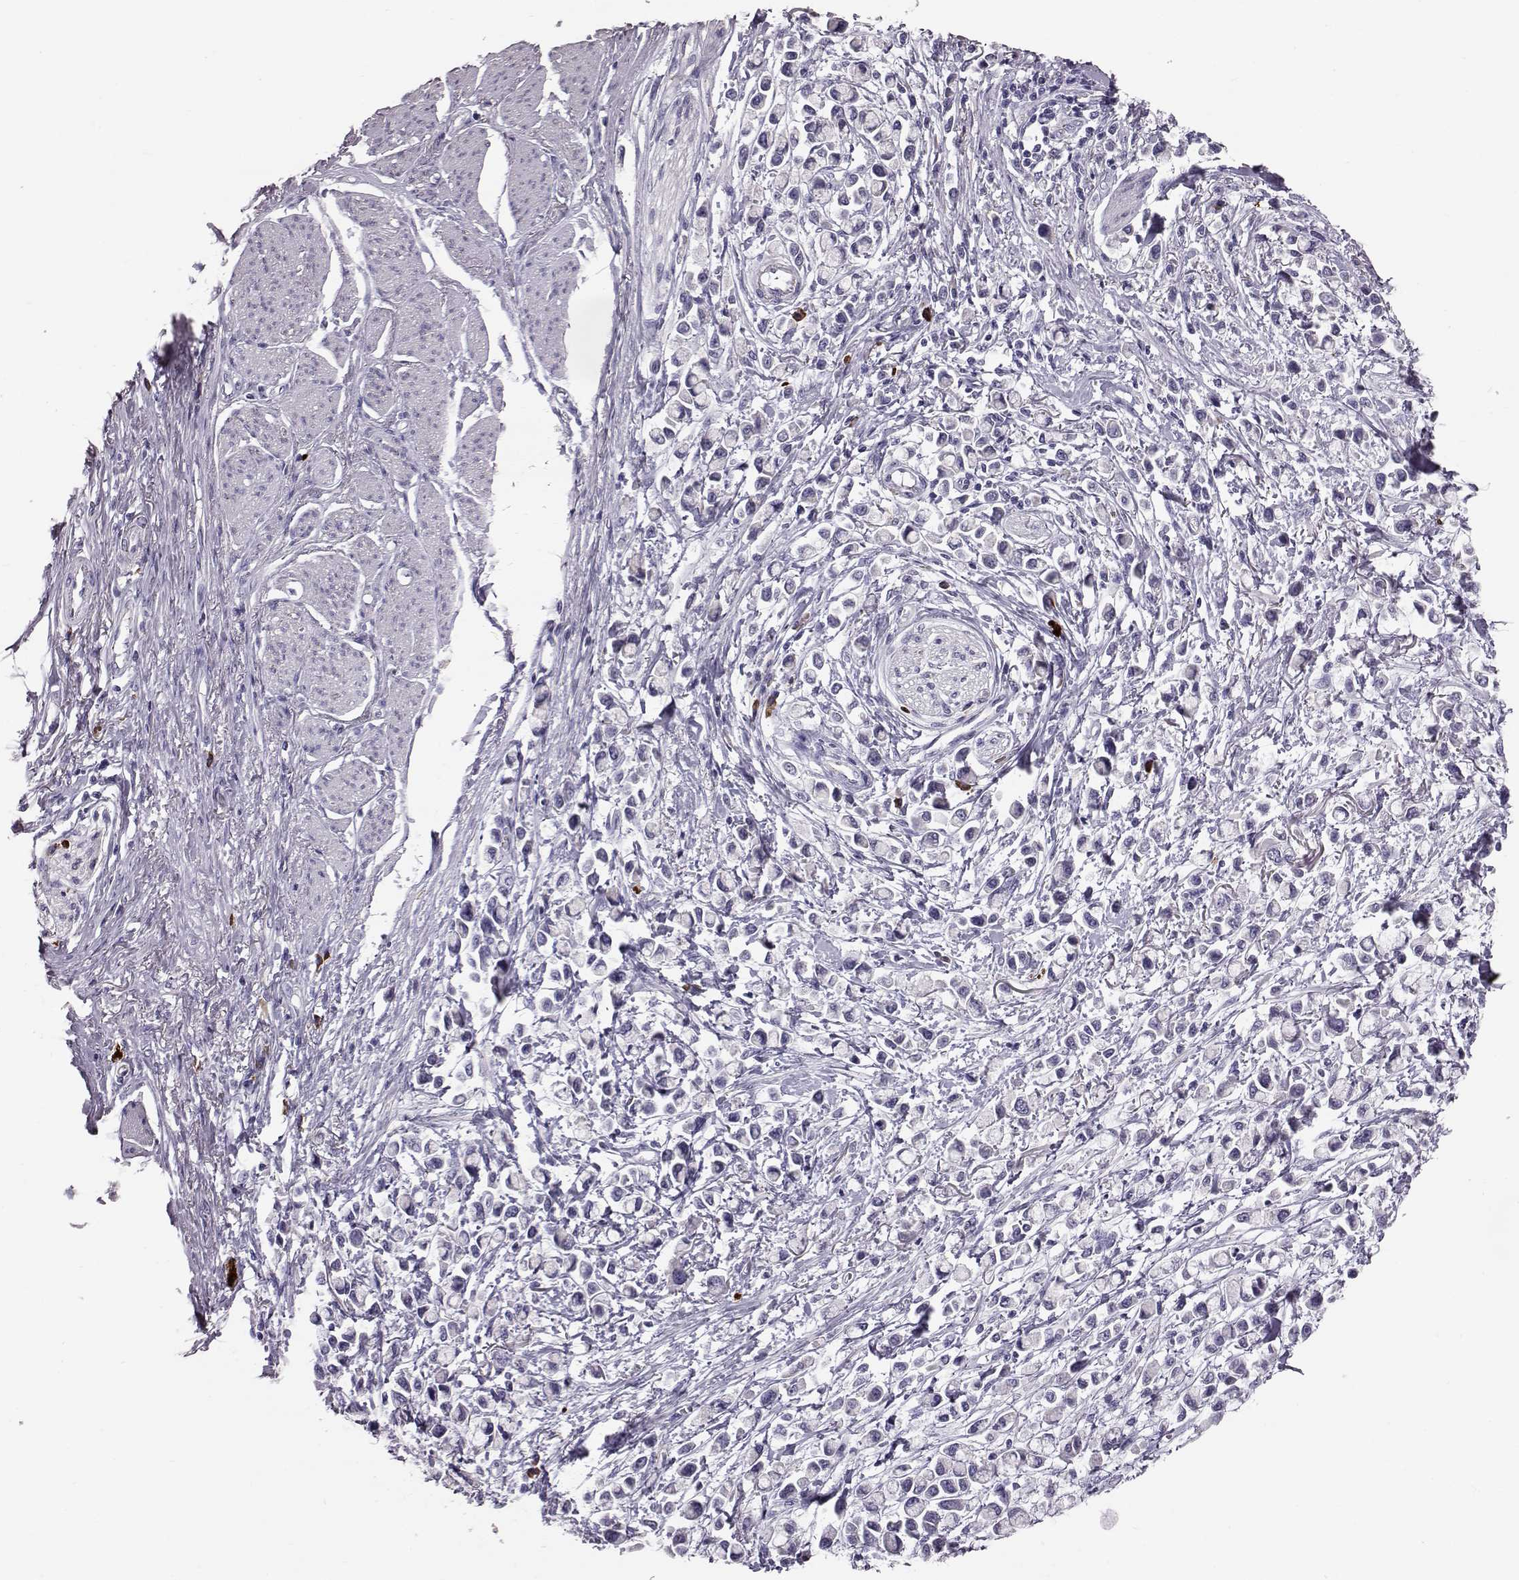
{"staining": {"intensity": "negative", "quantity": "none", "location": "none"}, "tissue": "stomach cancer", "cell_type": "Tumor cells", "image_type": "cancer", "snomed": [{"axis": "morphology", "description": "Adenocarcinoma, NOS"}, {"axis": "topography", "description": "Stomach"}], "caption": "Human stomach cancer stained for a protein using immunohistochemistry demonstrates no staining in tumor cells.", "gene": "ADGRG5", "patient": {"sex": "female", "age": 81}}